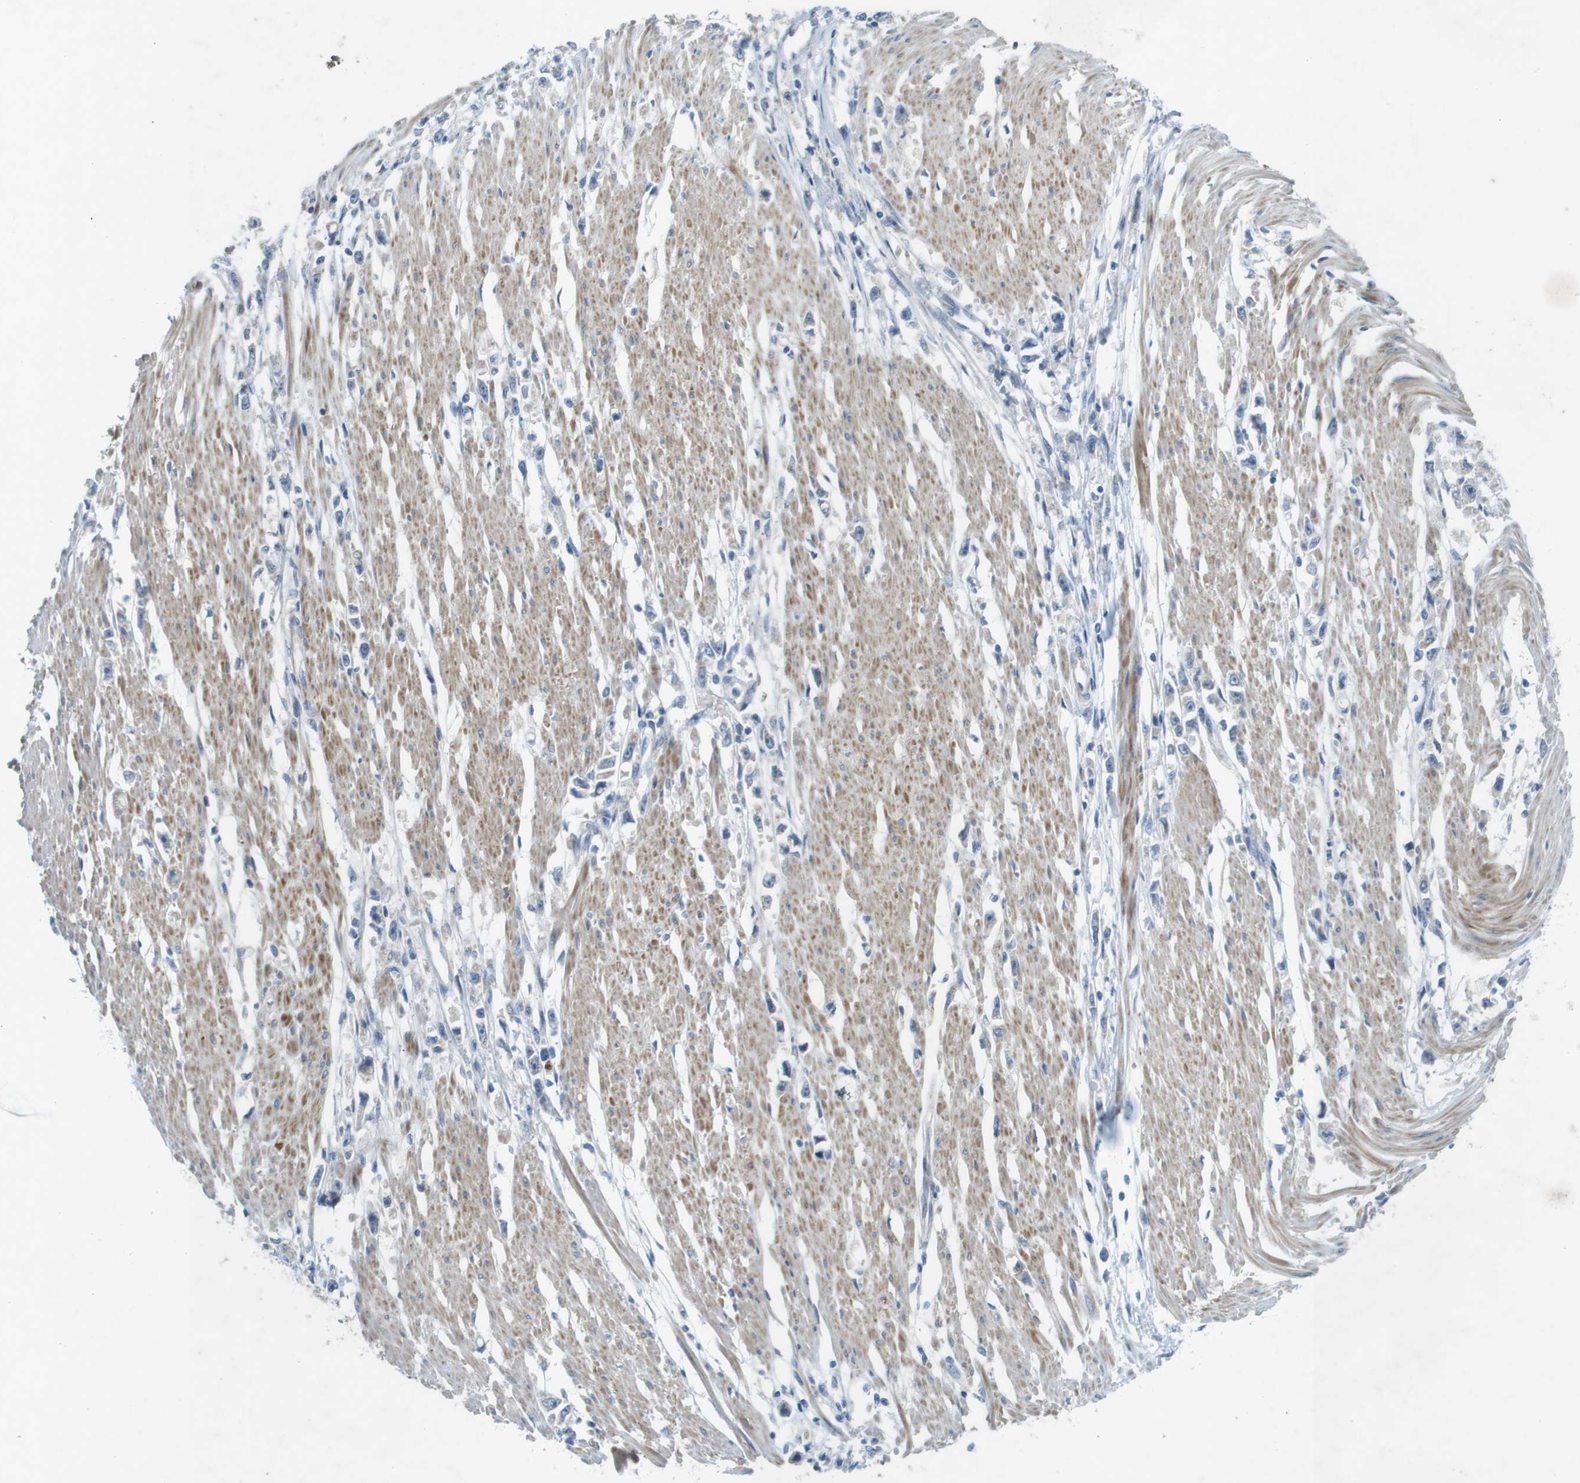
{"staining": {"intensity": "negative", "quantity": "none", "location": "none"}, "tissue": "stomach cancer", "cell_type": "Tumor cells", "image_type": "cancer", "snomed": [{"axis": "morphology", "description": "Adenocarcinoma, NOS"}, {"axis": "topography", "description": "Stomach"}], "caption": "This image is of stomach adenocarcinoma stained with IHC to label a protein in brown with the nuclei are counter-stained blue. There is no expression in tumor cells.", "gene": "TYW1", "patient": {"sex": "female", "age": 59}}